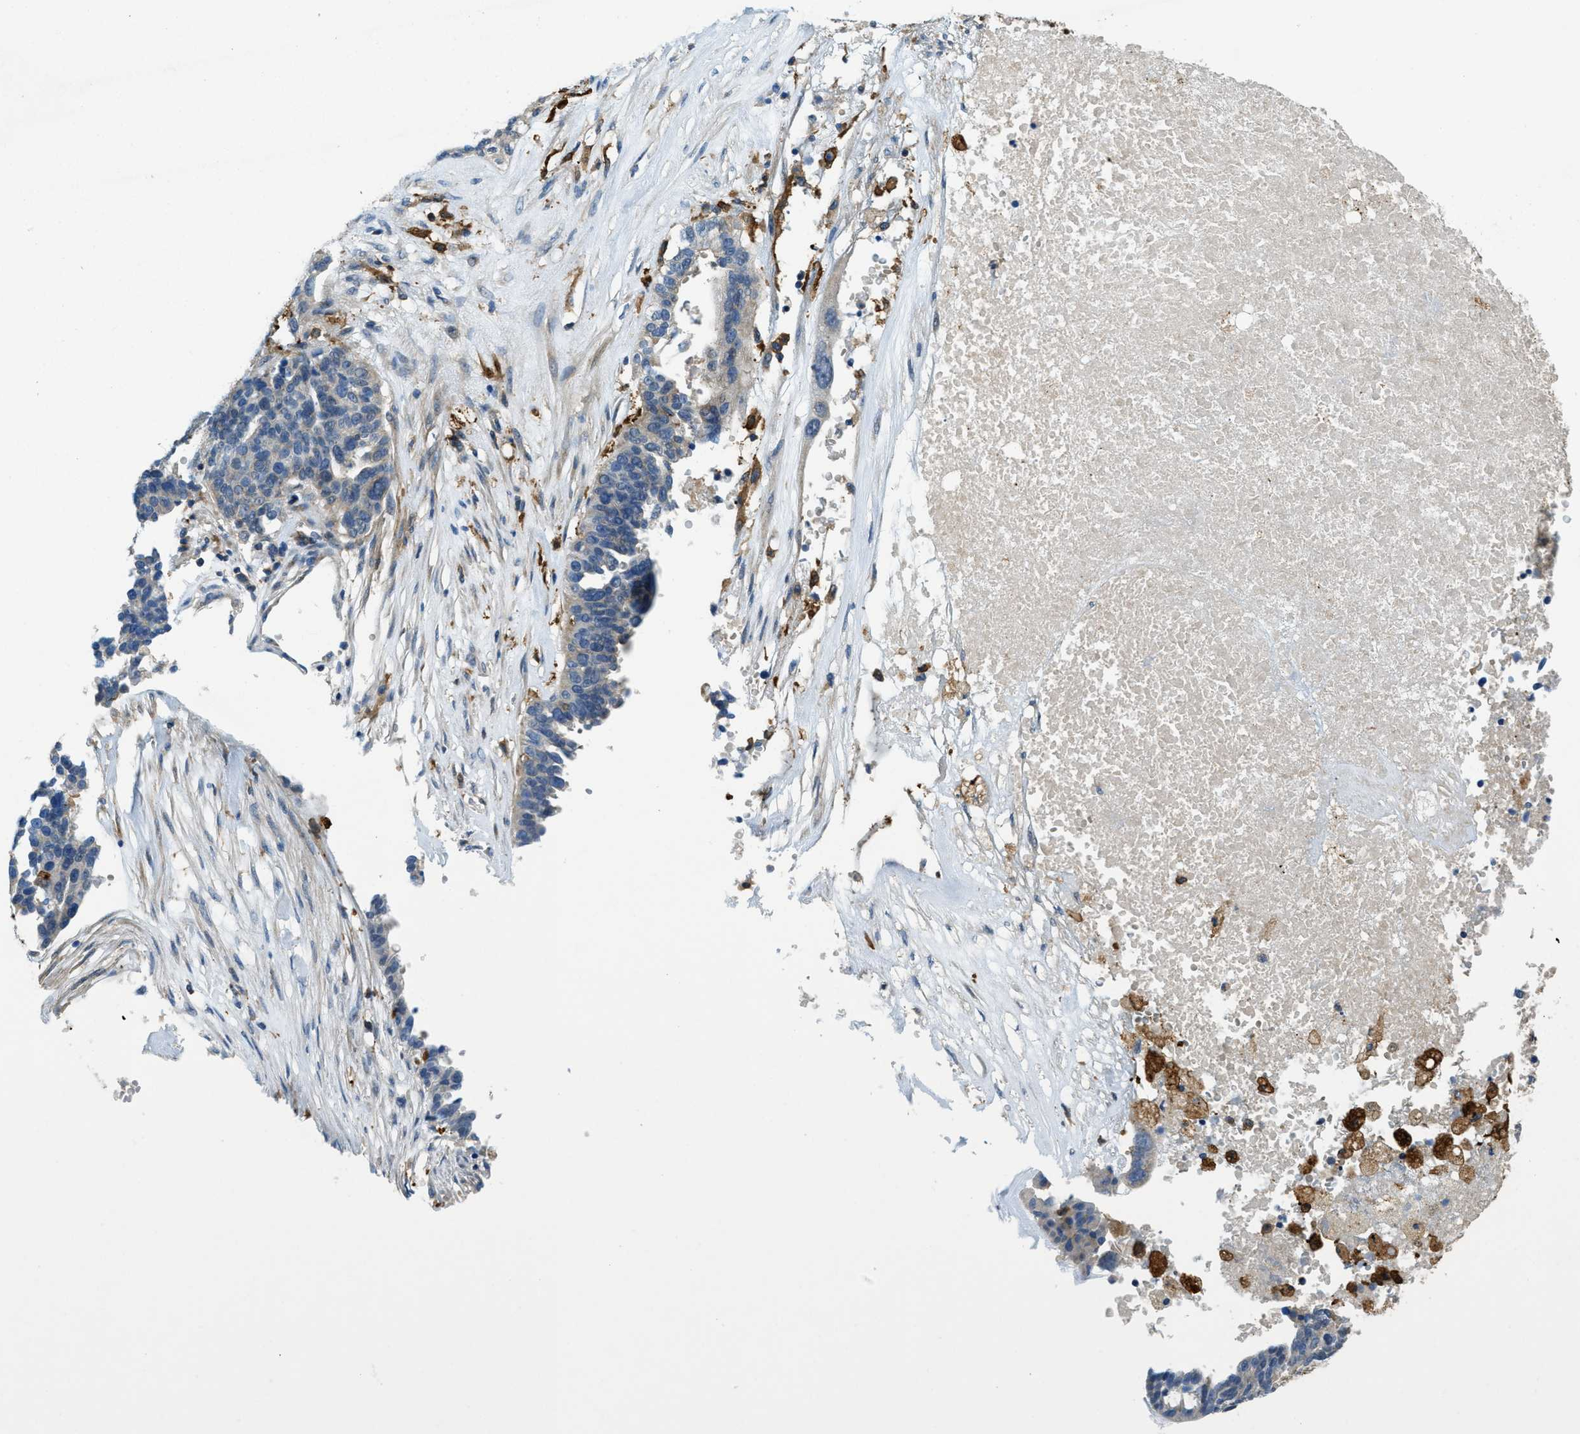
{"staining": {"intensity": "weak", "quantity": "25%-75%", "location": "cytoplasmic/membranous"}, "tissue": "ovarian cancer", "cell_type": "Tumor cells", "image_type": "cancer", "snomed": [{"axis": "morphology", "description": "Cystadenocarcinoma, serous, NOS"}, {"axis": "topography", "description": "Ovary"}], "caption": "A high-resolution micrograph shows immunohistochemistry staining of ovarian cancer (serous cystadenocarcinoma), which demonstrates weak cytoplasmic/membranous staining in about 25%-75% of tumor cells.", "gene": "RFFL", "patient": {"sex": "female", "age": 59}}